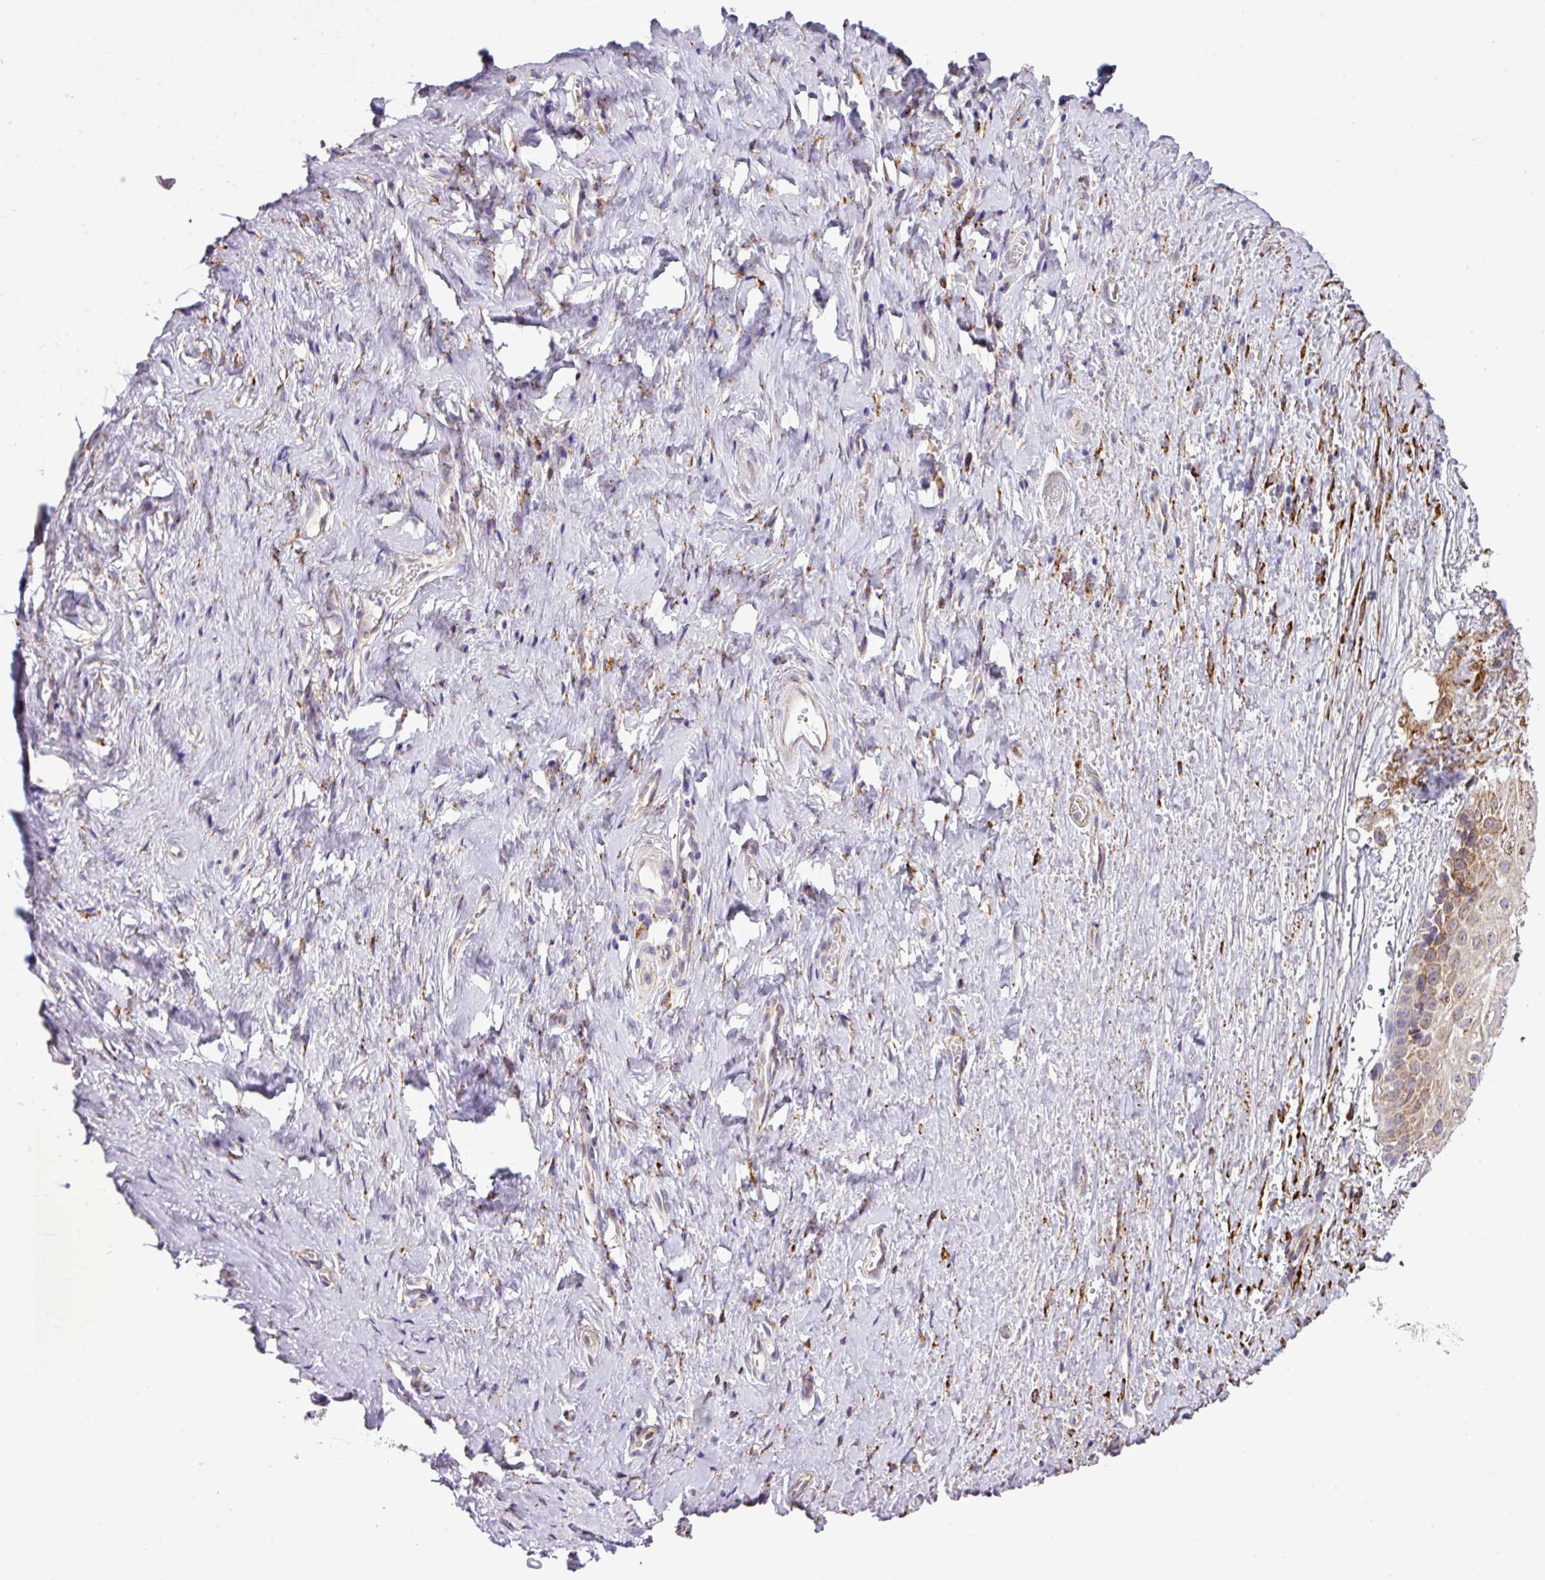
{"staining": {"intensity": "moderate", "quantity": ">75%", "location": "cytoplasmic/membranous"}, "tissue": "vagina", "cell_type": "Squamous epithelial cells", "image_type": "normal", "snomed": [{"axis": "morphology", "description": "Normal tissue, NOS"}, {"axis": "topography", "description": "Vagina"}], "caption": "Approximately >75% of squamous epithelial cells in normal vagina exhibit moderate cytoplasmic/membranous protein positivity as visualized by brown immunohistochemical staining.", "gene": "CFAP97", "patient": {"sex": "female", "age": 59}}